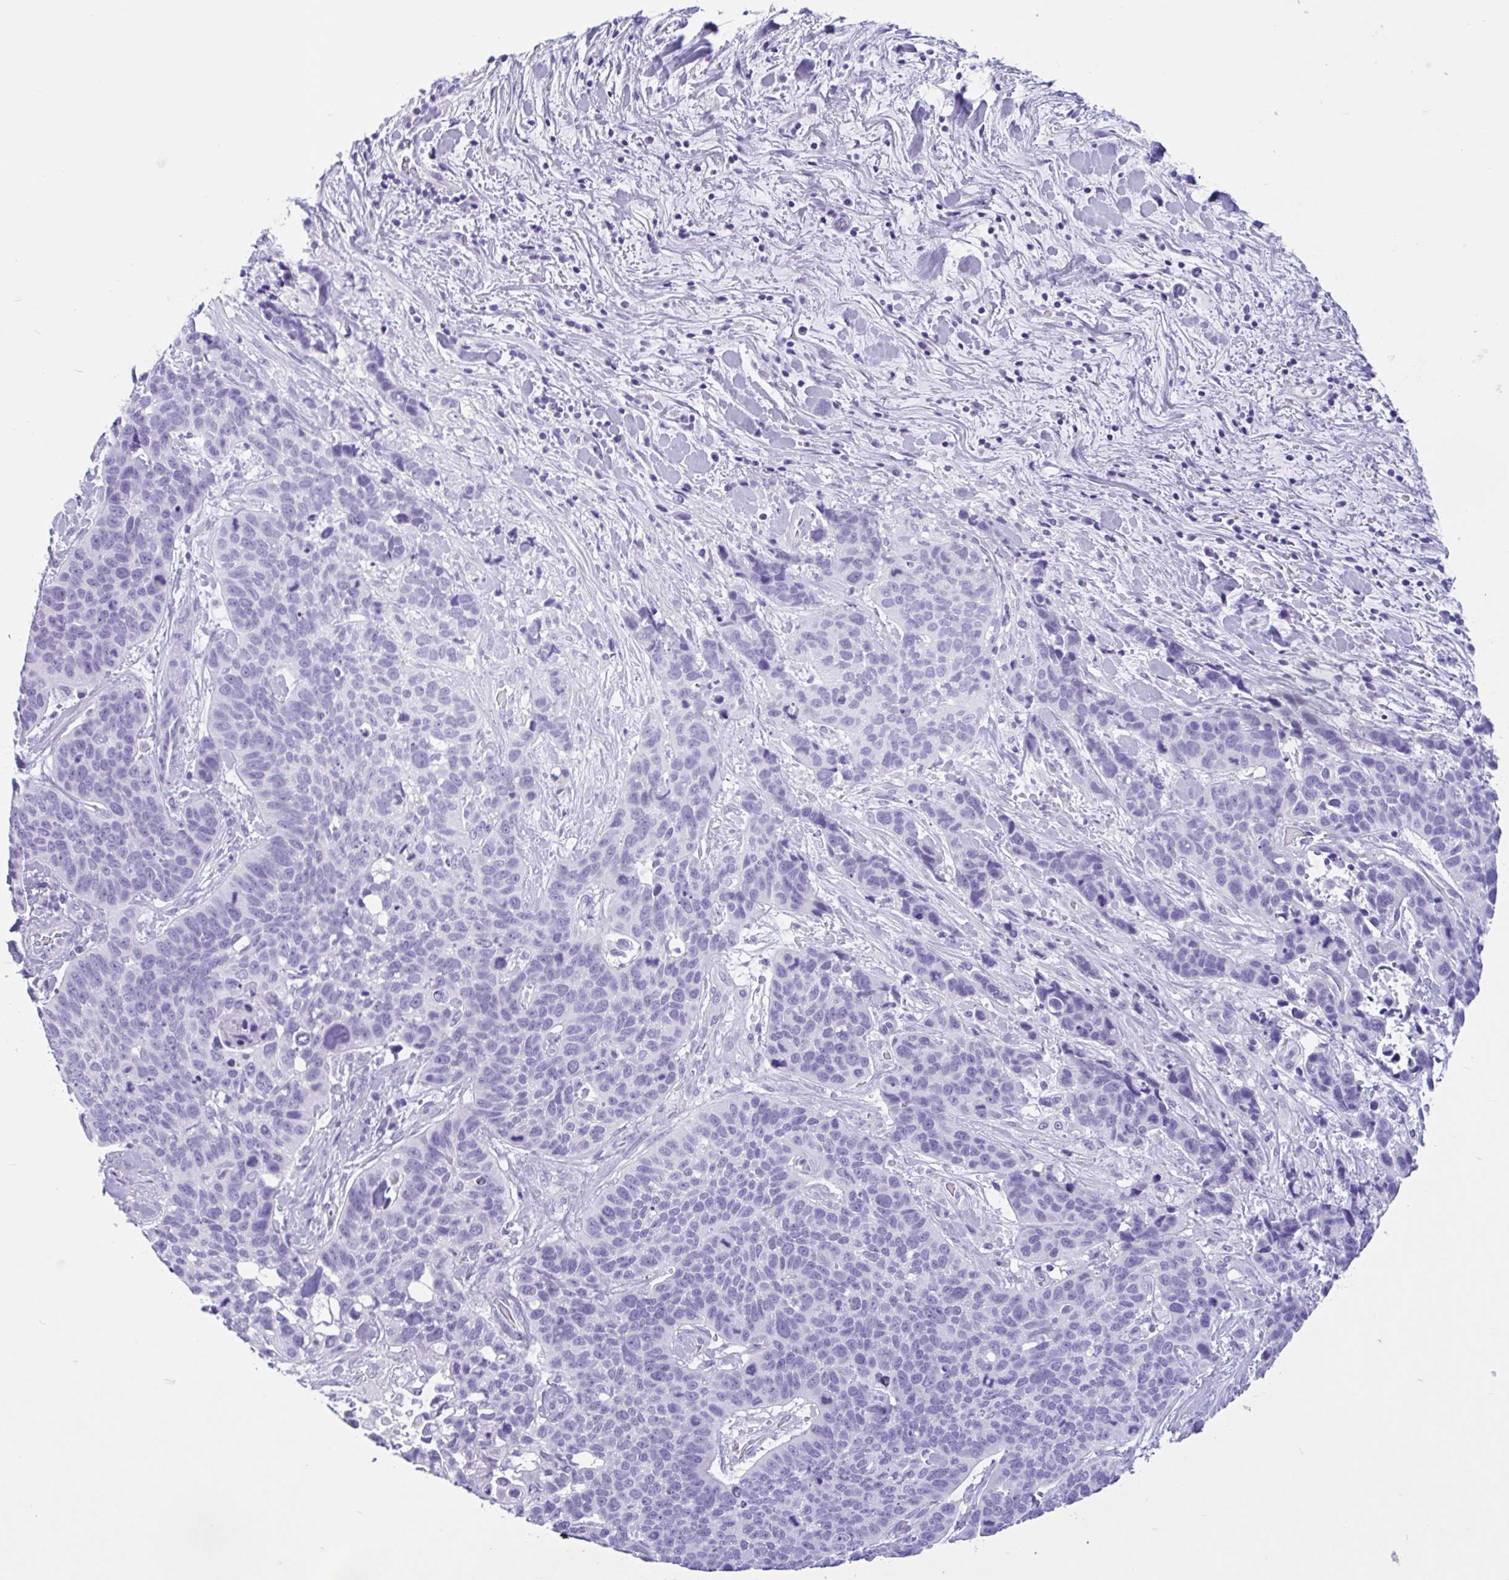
{"staining": {"intensity": "negative", "quantity": "none", "location": "none"}, "tissue": "lung cancer", "cell_type": "Tumor cells", "image_type": "cancer", "snomed": [{"axis": "morphology", "description": "Squamous cell carcinoma, NOS"}, {"axis": "topography", "description": "Lung"}], "caption": "This micrograph is of squamous cell carcinoma (lung) stained with immunohistochemistry to label a protein in brown with the nuclei are counter-stained blue. There is no expression in tumor cells. (Stains: DAB (3,3'-diaminobenzidine) IHC with hematoxylin counter stain, Microscopy: brightfield microscopy at high magnification).", "gene": "ZNF319", "patient": {"sex": "male", "age": 62}}